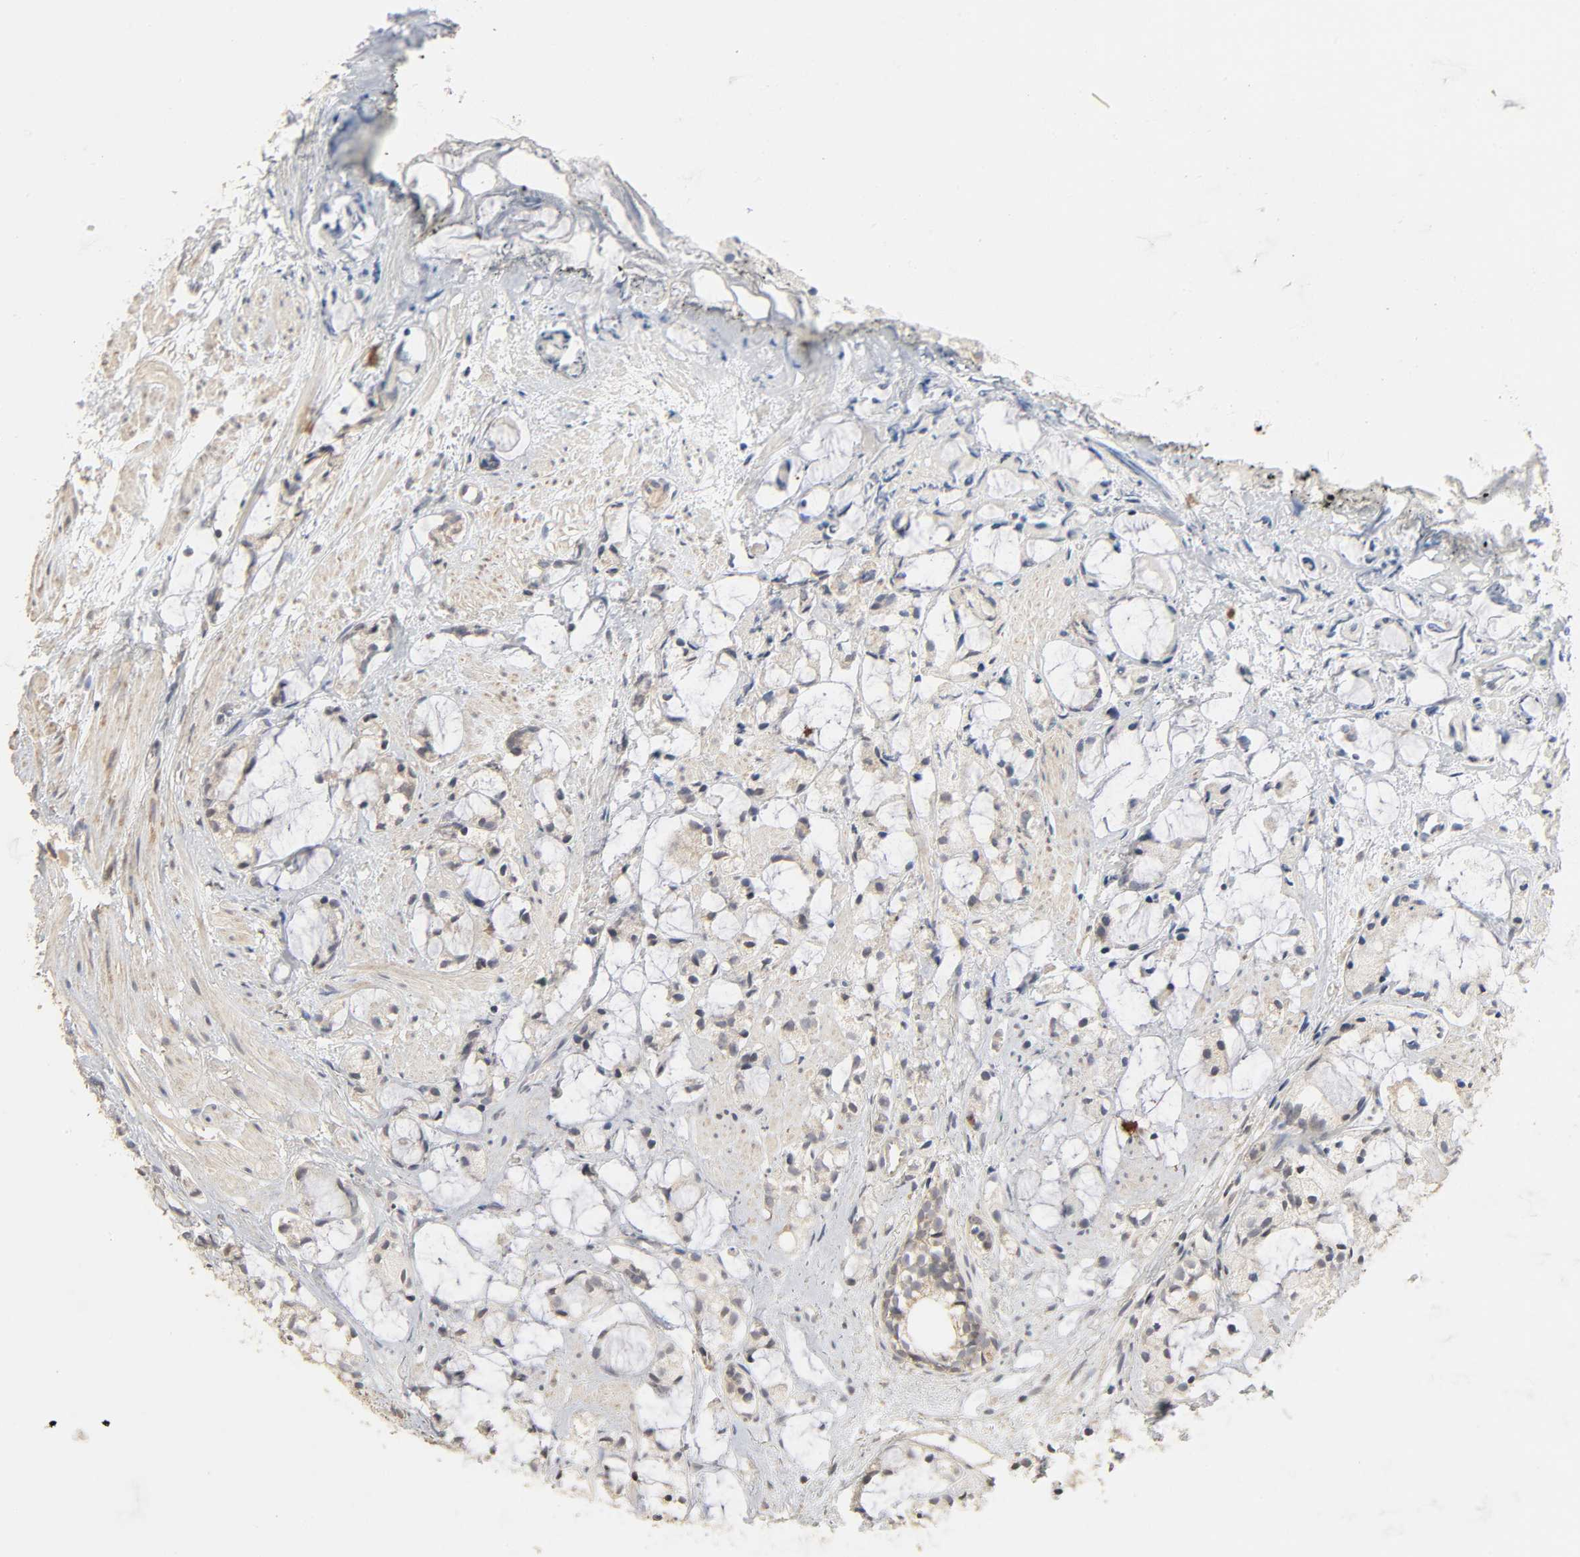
{"staining": {"intensity": "weak", "quantity": "25%-75%", "location": "cytoplasmic/membranous"}, "tissue": "prostate cancer", "cell_type": "Tumor cells", "image_type": "cancer", "snomed": [{"axis": "morphology", "description": "Adenocarcinoma, High grade"}, {"axis": "topography", "description": "Prostate"}], "caption": "Protein expression by immunohistochemistry (IHC) reveals weak cytoplasmic/membranous staining in about 25%-75% of tumor cells in high-grade adenocarcinoma (prostate). The staining was performed using DAB to visualize the protein expression in brown, while the nuclei were stained in blue with hematoxylin (Magnification: 20x).", "gene": "CLEC4E", "patient": {"sex": "male", "age": 85}}